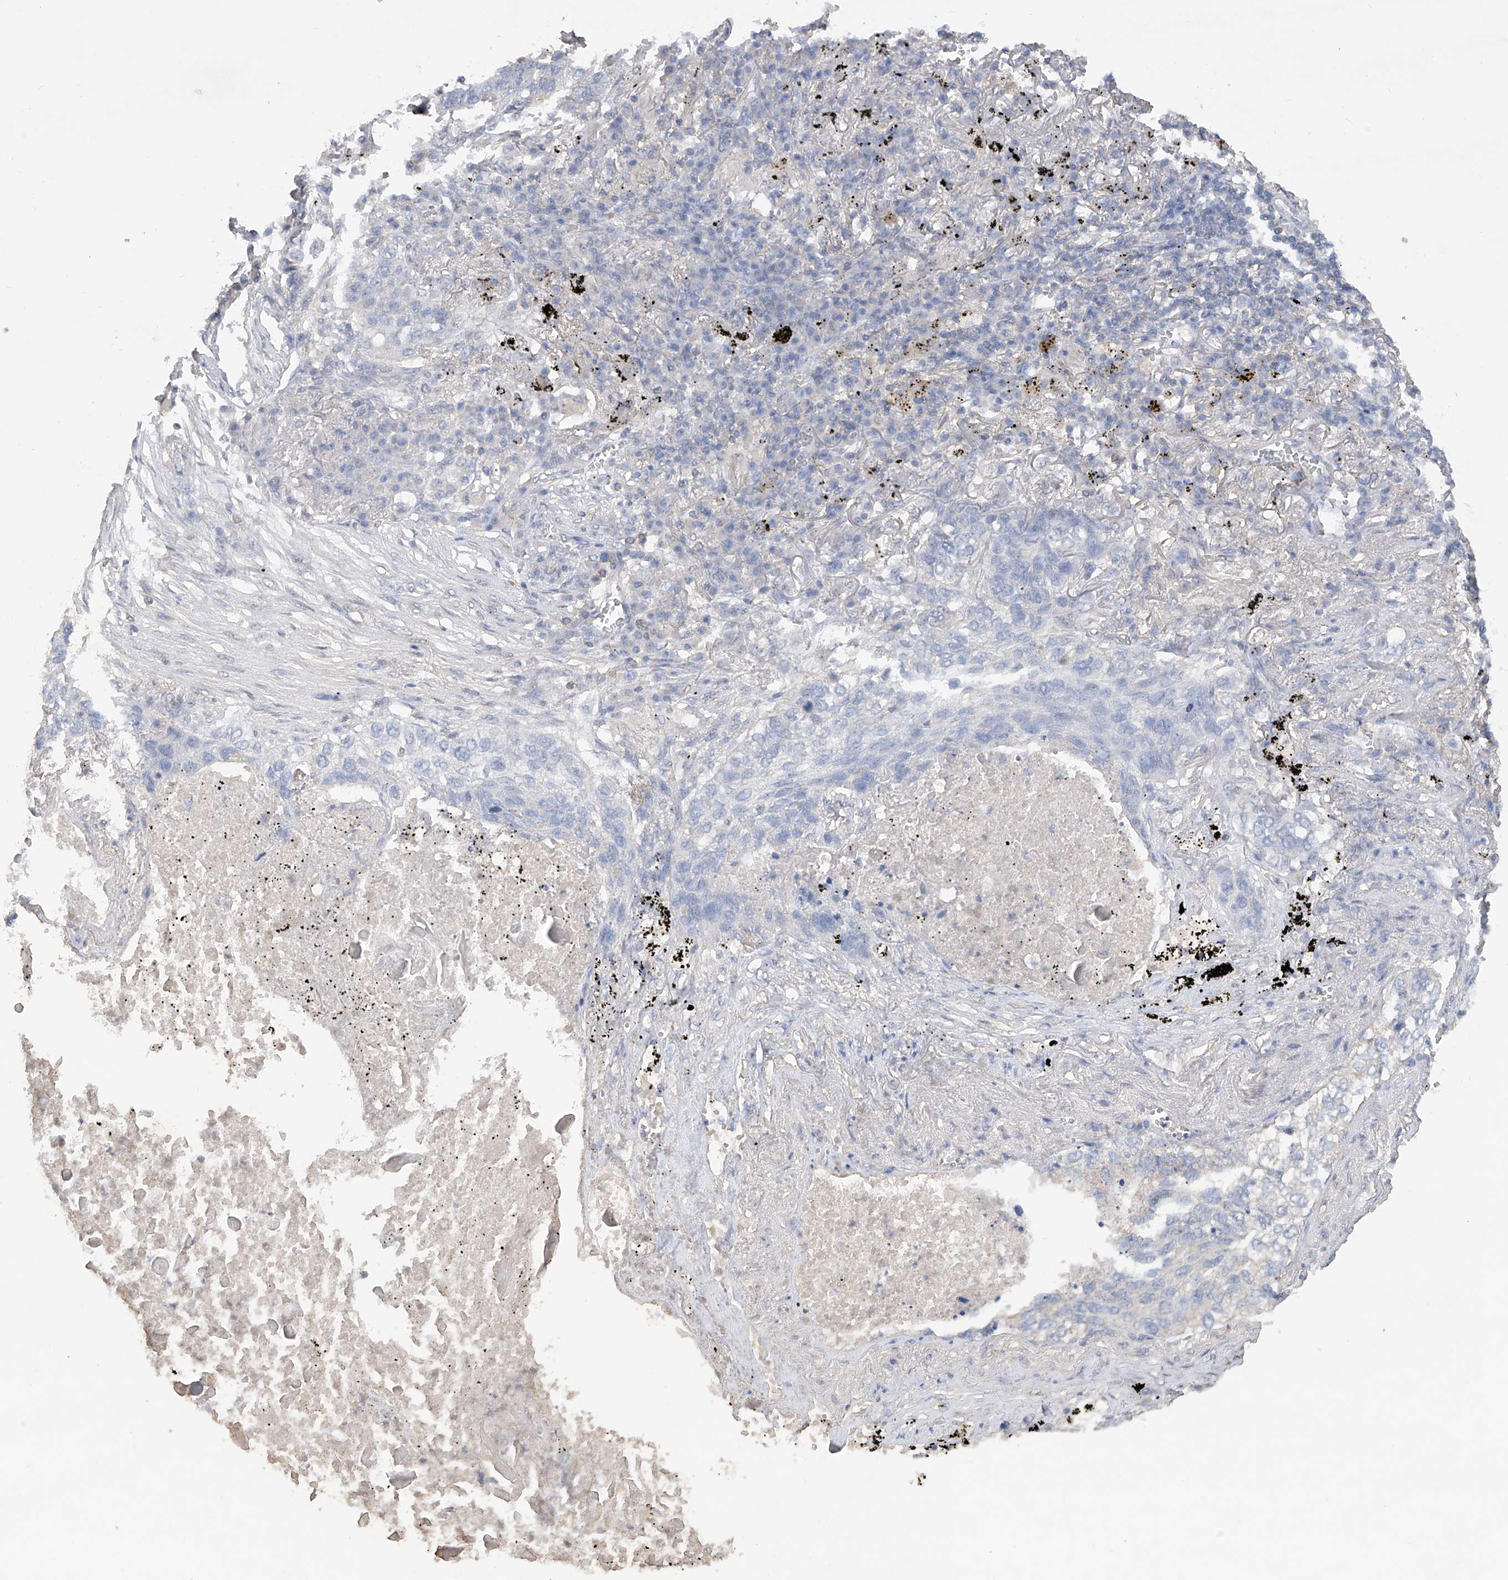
{"staining": {"intensity": "negative", "quantity": "none", "location": "none"}, "tissue": "lung cancer", "cell_type": "Tumor cells", "image_type": "cancer", "snomed": [{"axis": "morphology", "description": "Squamous cell carcinoma, NOS"}, {"axis": "topography", "description": "Lung"}], "caption": "This photomicrograph is of lung cancer stained with immunohistochemistry to label a protein in brown with the nuclei are counter-stained blue. There is no staining in tumor cells. (DAB (3,3'-diaminobenzidine) immunohistochemistry, high magnification).", "gene": "HAS3", "patient": {"sex": "female", "age": 63}}